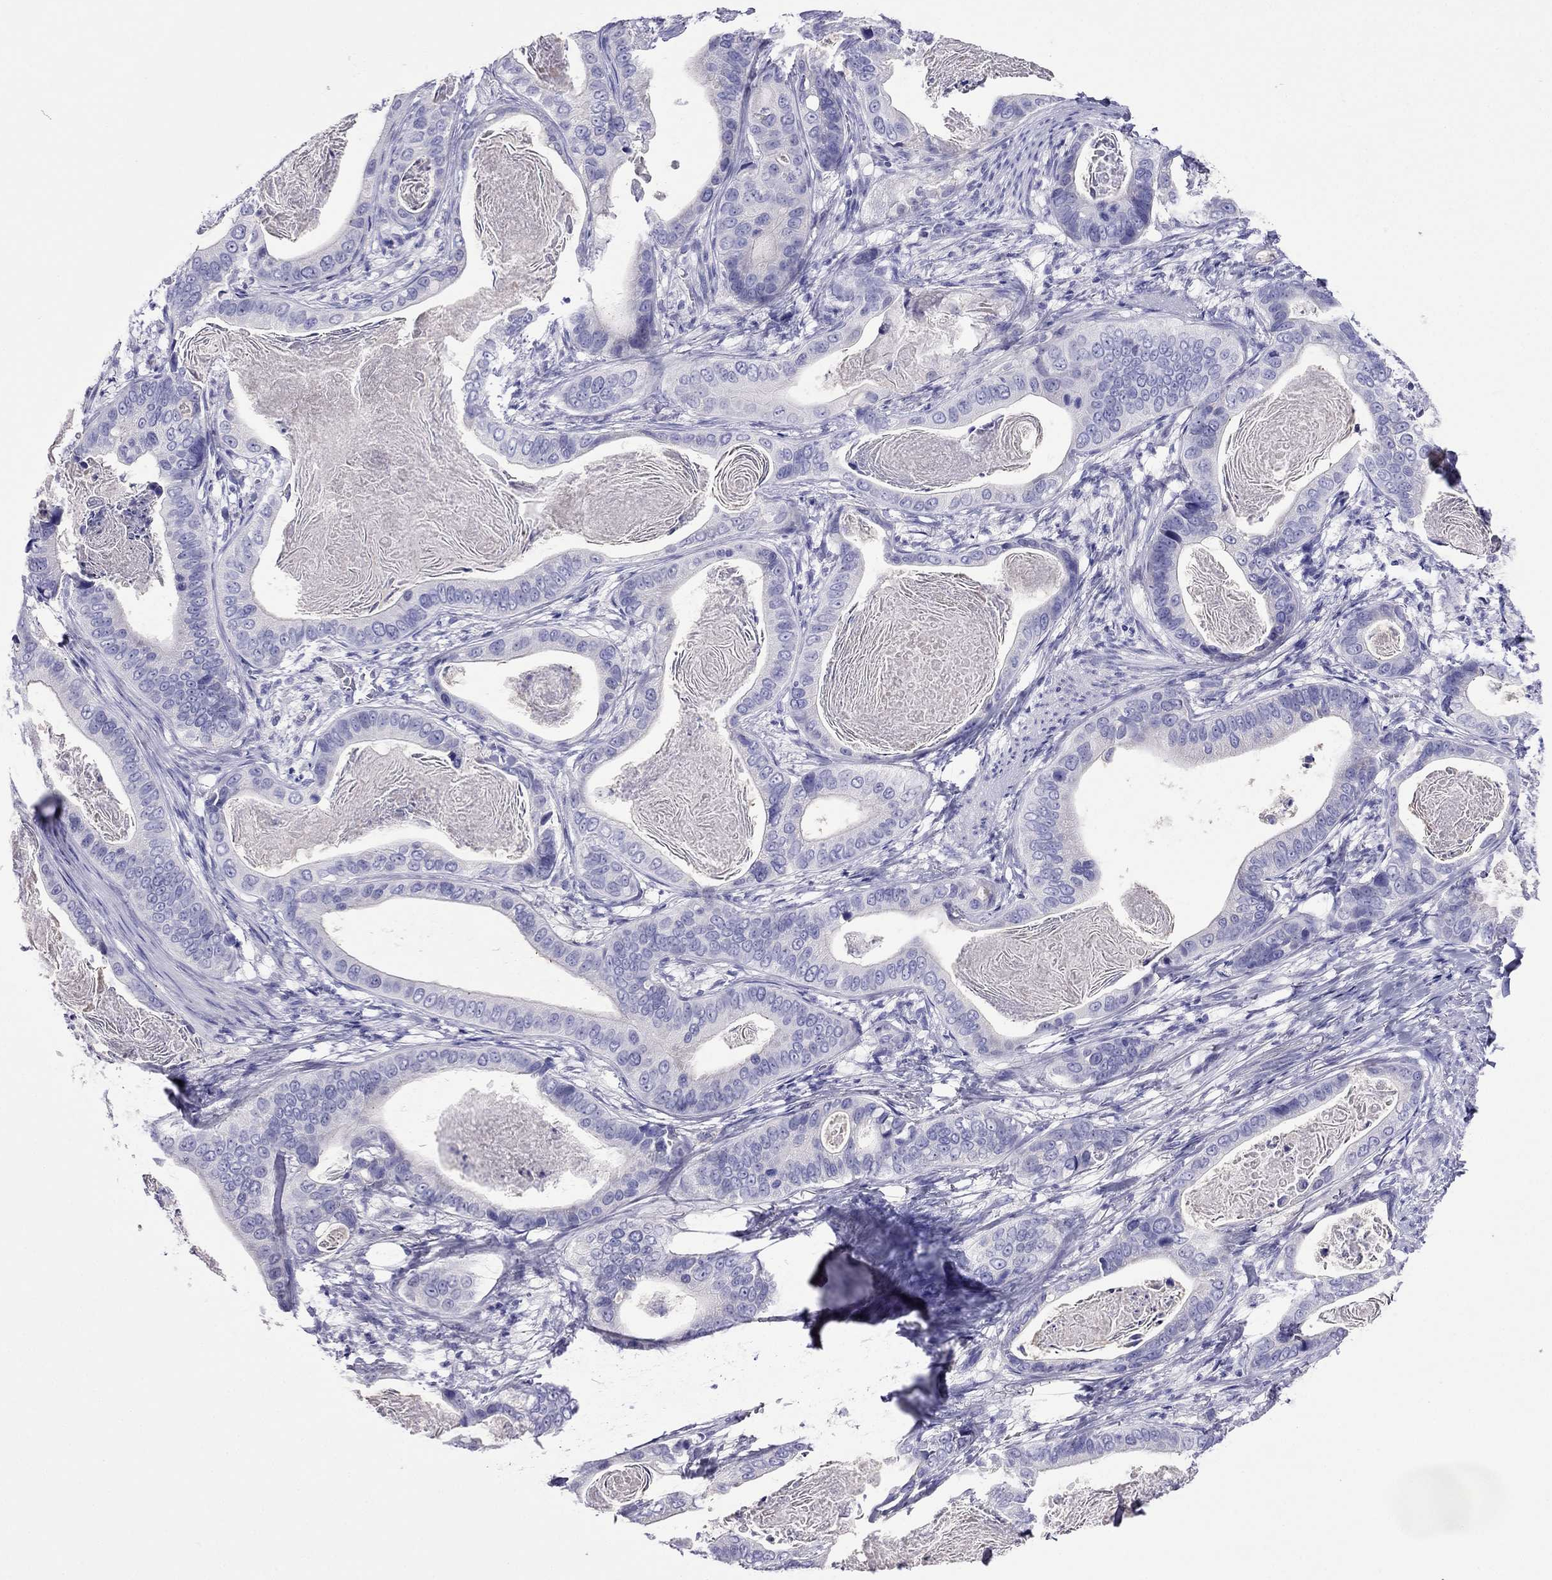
{"staining": {"intensity": "negative", "quantity": "none", "location": "none"}, "tissue": "stomach cancer", "cell_type": "Tumor cells", "image_type": "cancer", "snomed": [{"axis": "morphology", "description": "Adenocarcinoma, NOS"}, {"axis": "topography", "description": "Stomach"}], "caption": "Stomach cancer was stained to show a protein in brown. There is no significant staining in tumor cells.", "gene": "PCDHA6", "patient": {"sex": "male", "age": 84}}